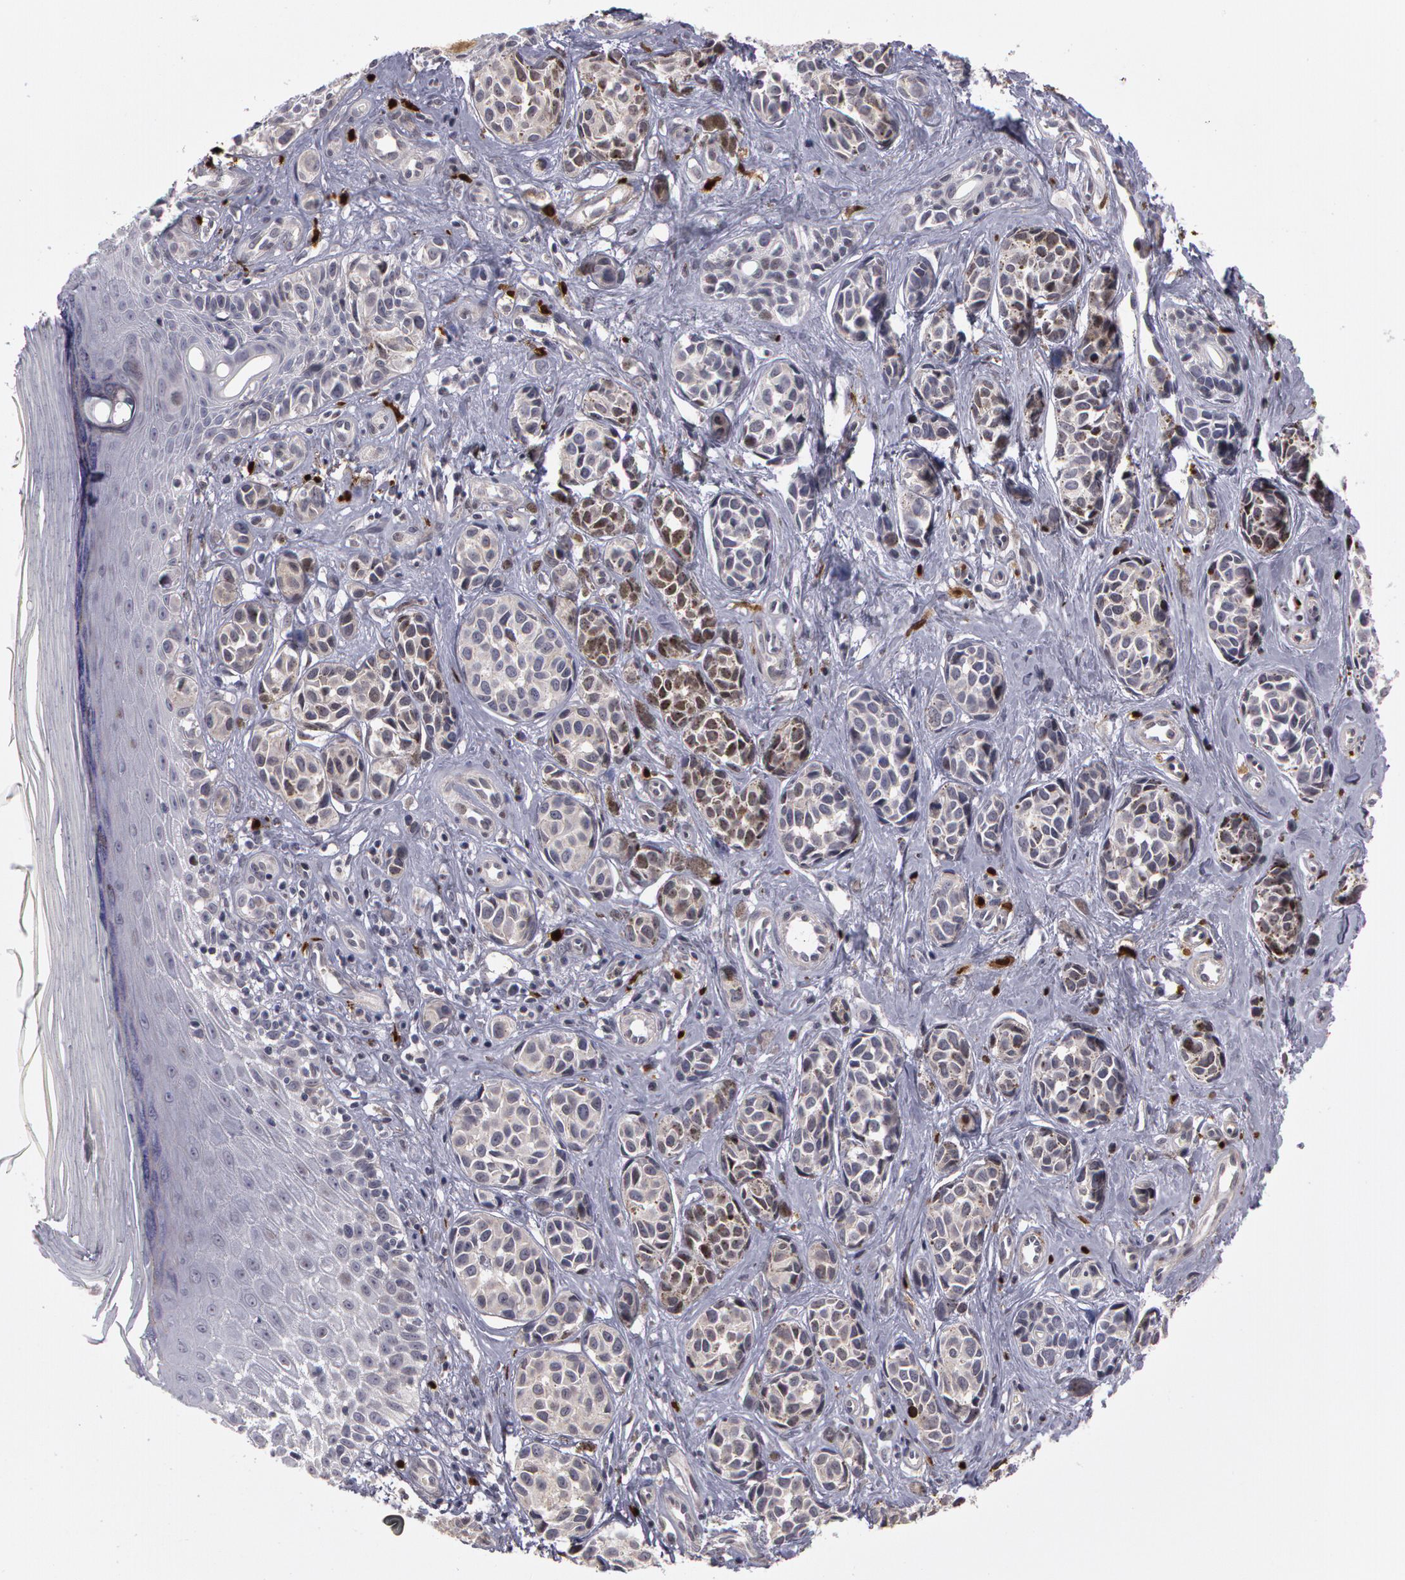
{"staining": {"intensity": "weak", "quantity": "<25%", "location": "nuclear"}, "tissue": "melanoma", "cell_type": "Tumor cells", "image_type": "cancer", "snomed": [{"axis": "morphology", "description": "Malignant melanoma, NOS"}, {"axis": "topography", "description": "Skin"}], "caption": "The IHC photomicrograph has no significant staining in tumor cells of melanoma tissue.", "gene": "PRICKLE1", "patient": {"sex": "male", "age": 79}}